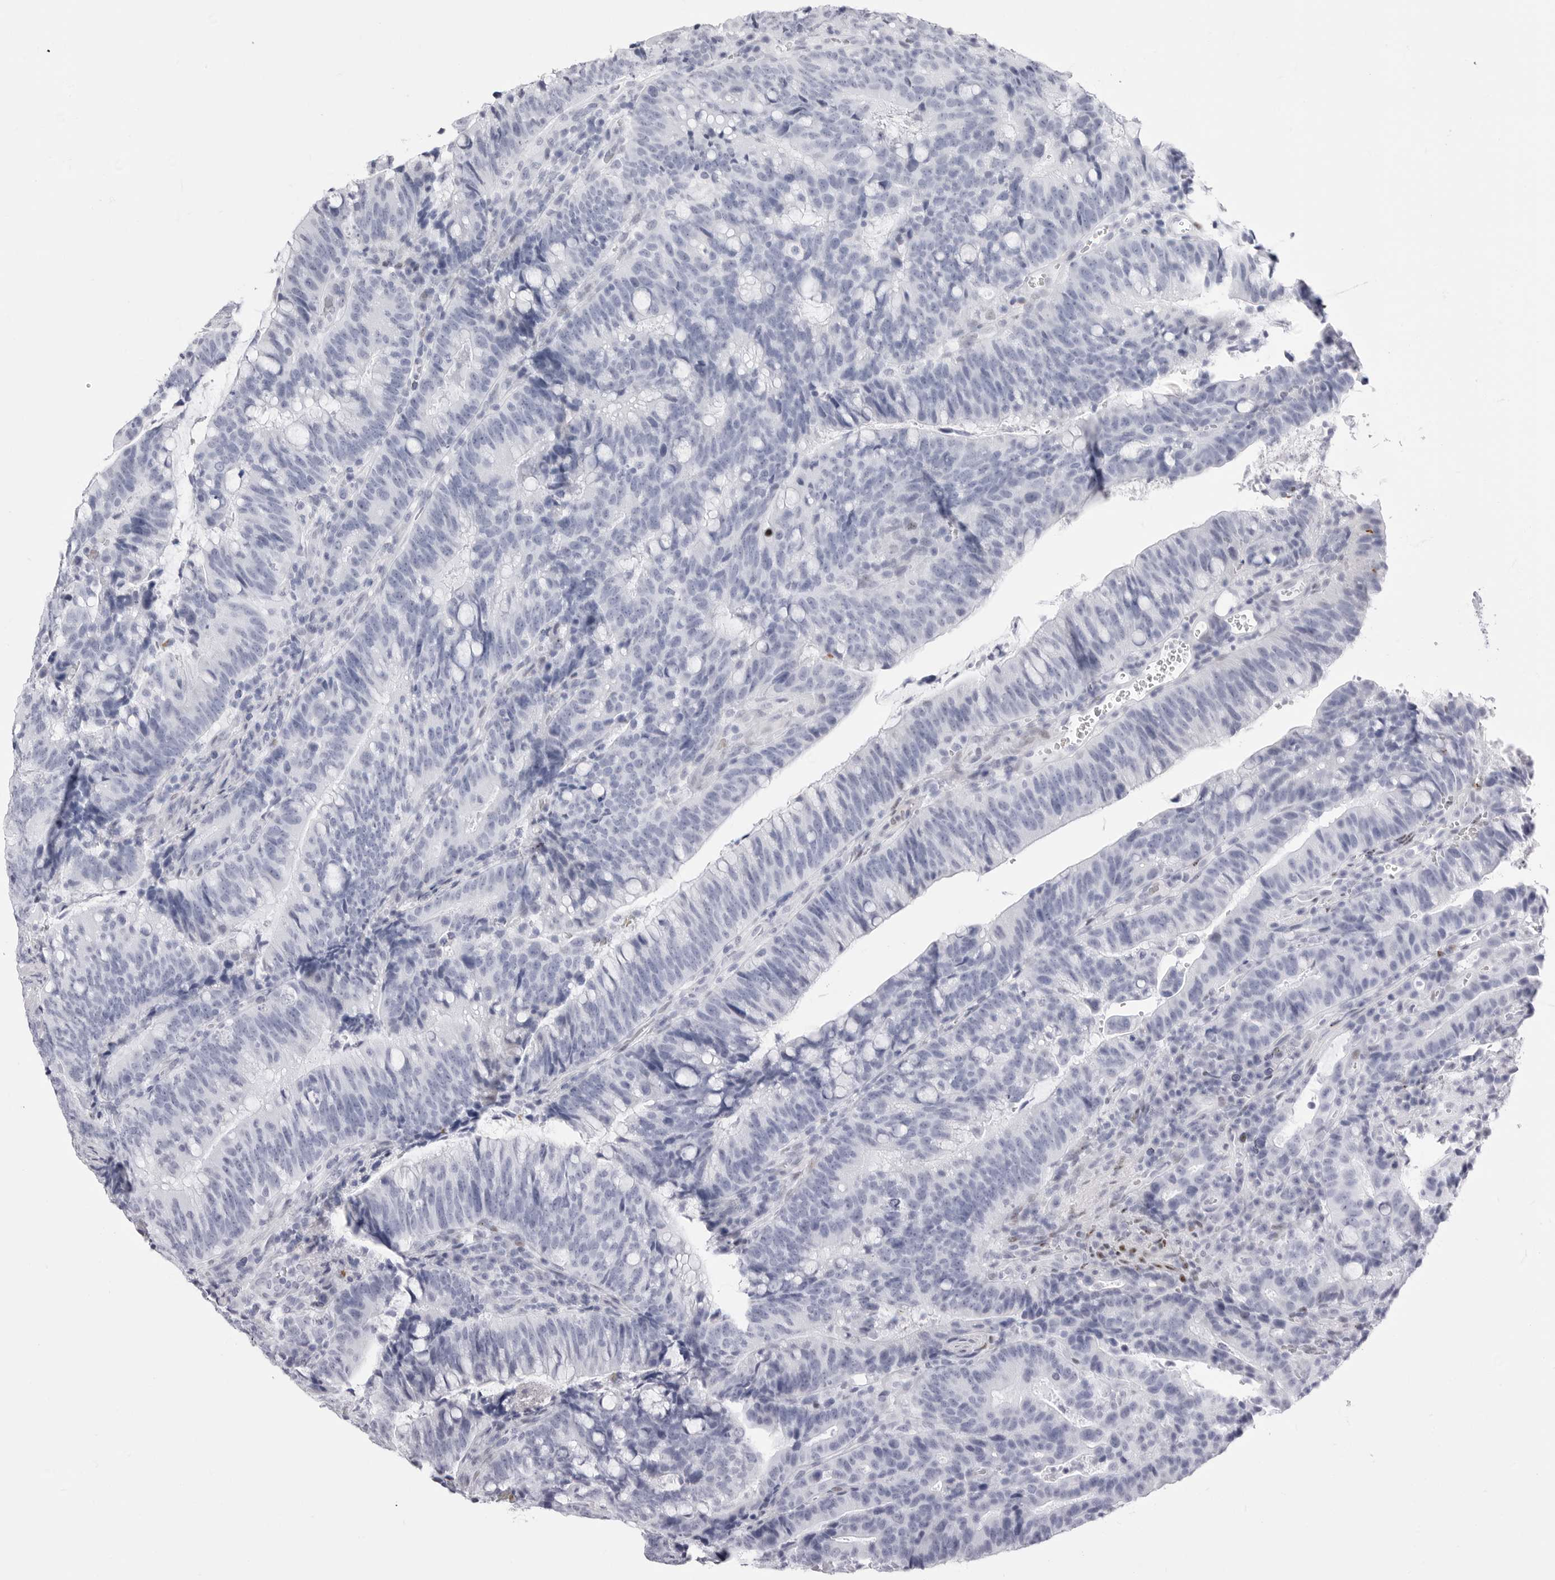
{"staining": {"intensity": "negative", "quantity": "none", "location": "none"}, "tissue": "colorectal cancer", "cell_type": "Tumor cells", "image_type": "cancer", "snomed": [{"axis": "morphology", "description": "Adenocarcinoma, NOS"}, {"axis": "topography", "description": "Colon"}], "caption": "There is no significant staining in tumor cells of colorectal cancer (adenocarcinoma). (Immunohistochemistry, brightfield microscopy, high magnification).", "gene": "TSSK1B", "patient": {"sex": "female", "age": 66}}